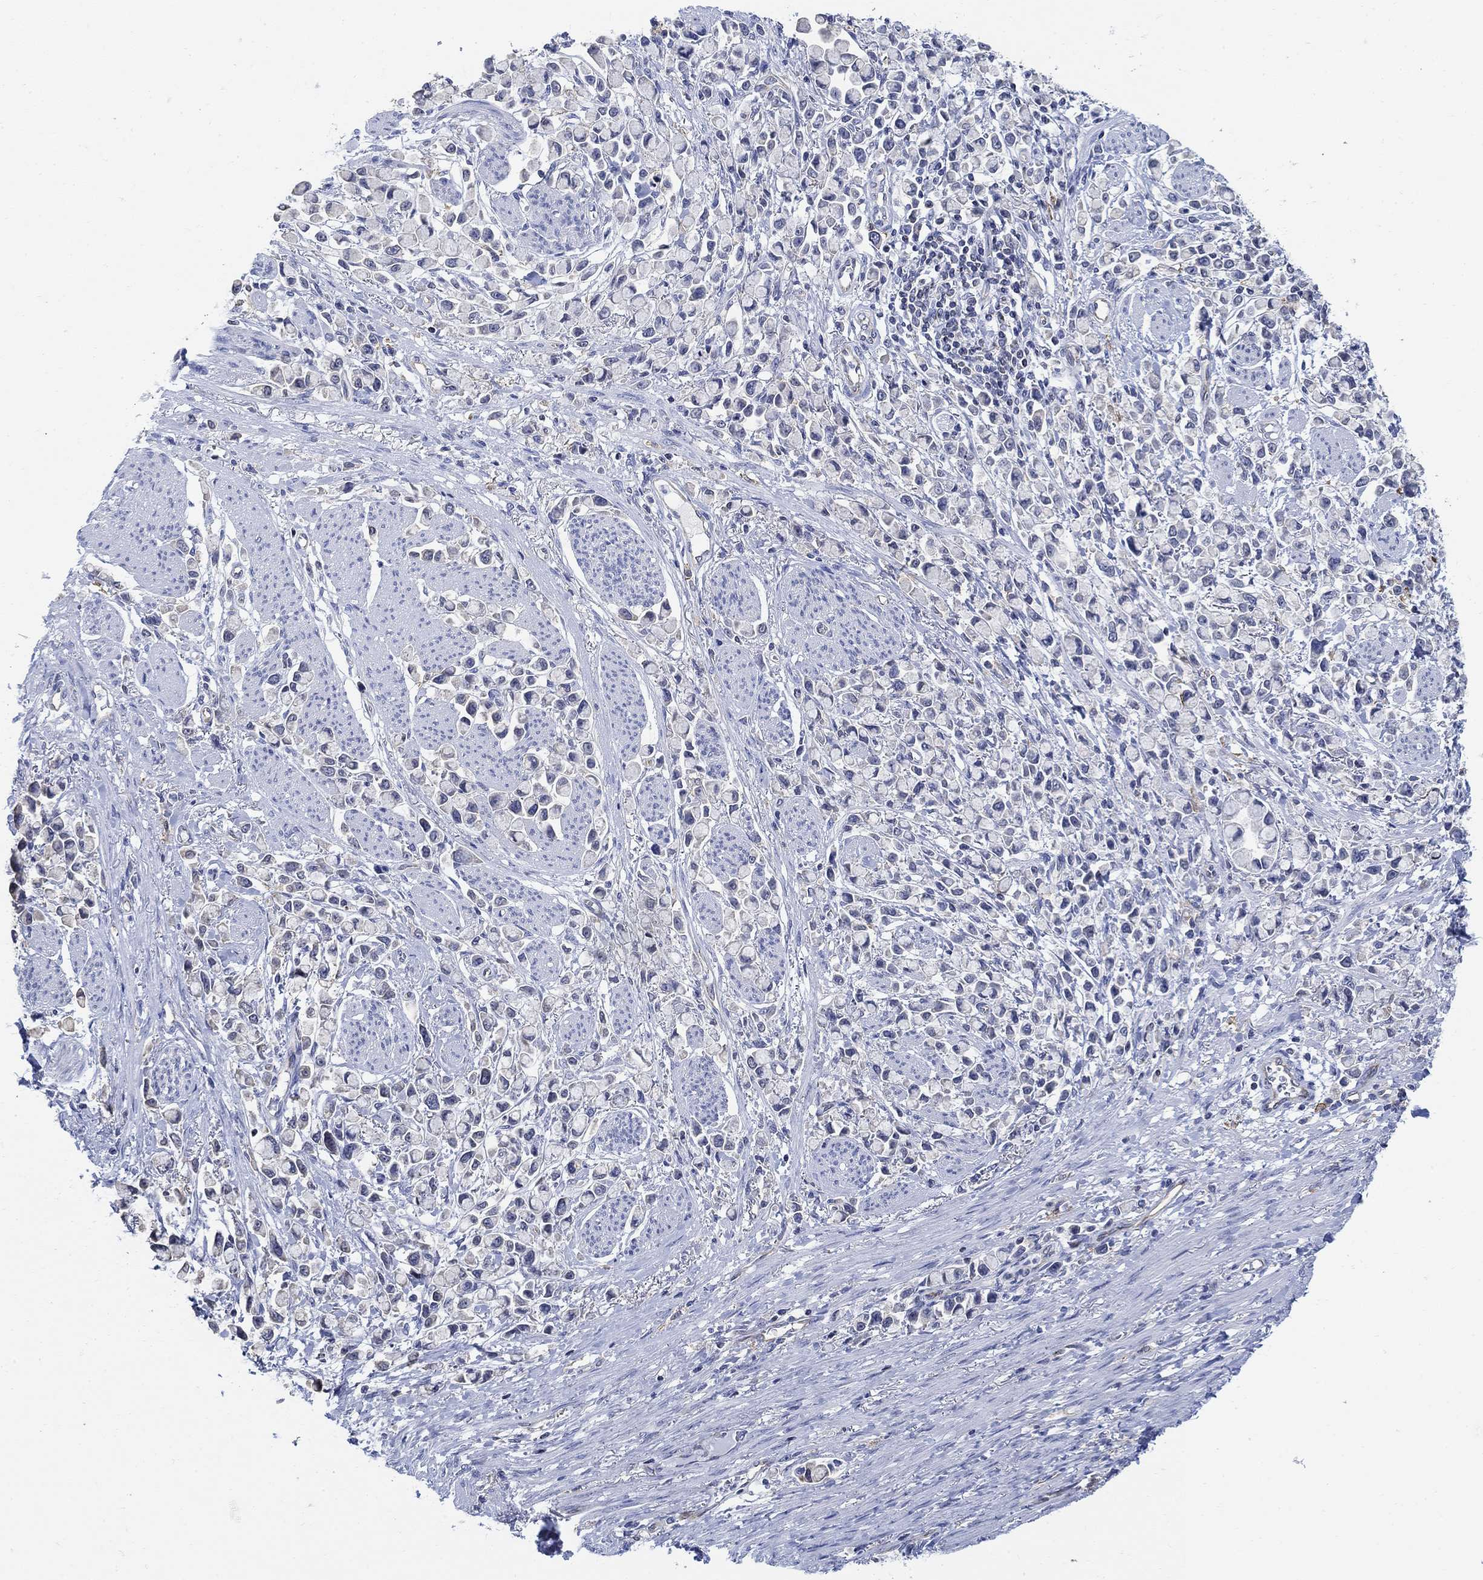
{"staining": {"intensity": "negative", "quantity": "none", "location": "none"}, "tissue": "stomach cancer", "cell_type": "Tumor cells", "image_type": "cancer", "snomed": [{"axis": "morphology", "description": "Adenocarcinoma, NOS"}, {"axis": "topography", "description": "Stomach"}], "caption": "High magnification brightfield microscopy of stomach adenocarcinoma stained with DAB (3,3'-diaminobenzidine) (brown) and counterstained with hematoxylin (blue): tumor cells show no significant positivity.", "gene": "PHF21B", "patient": {"sex": "female", "age": 81}}